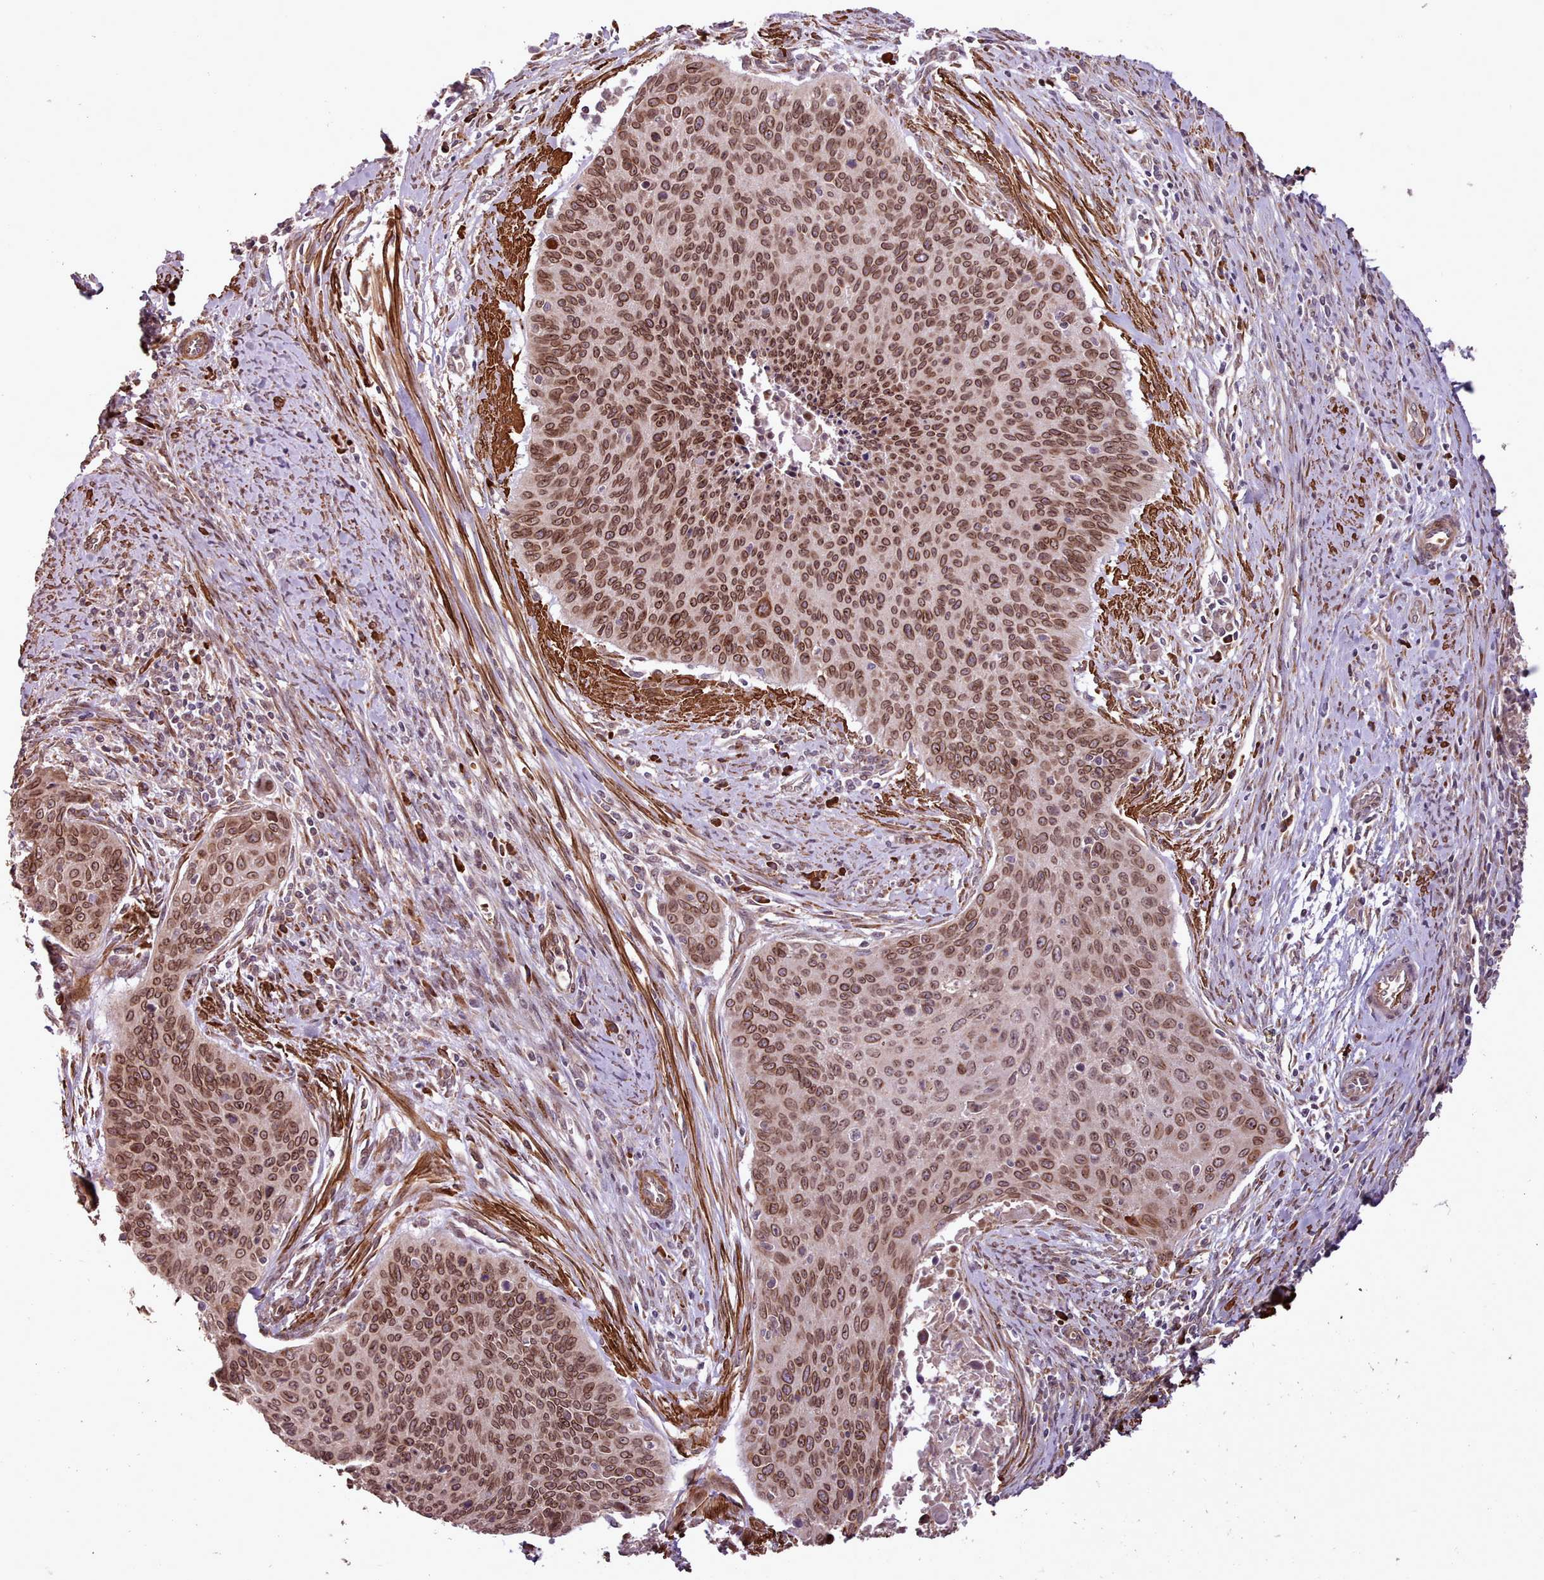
{"staining": {"intensity": "moderate", "quantity": ">75%", "location": "cytoplasmic/membranous,nuclear"}, "tissue": "cervical cancer", "cell_type": "Tumor cells", "image_type": "cancer", "snomed": [{"axis": "morphology", "description": "Squamous cell carcinoma, NOS"}, {"axis": "topography", "description": "Cervix"}], "caption": "IHC of squamous cell carcinoma (cervical) demonstrates medium levels of moderate cytoplasmic/membranous and nuclear staining in approximately >75% of tumor cells. Immunohistochemistry (ihc) stains the protein in brown and the nuclei are stained blue.", "gene": "CABP1", "patient": {"sex": "female", "age": 55}}